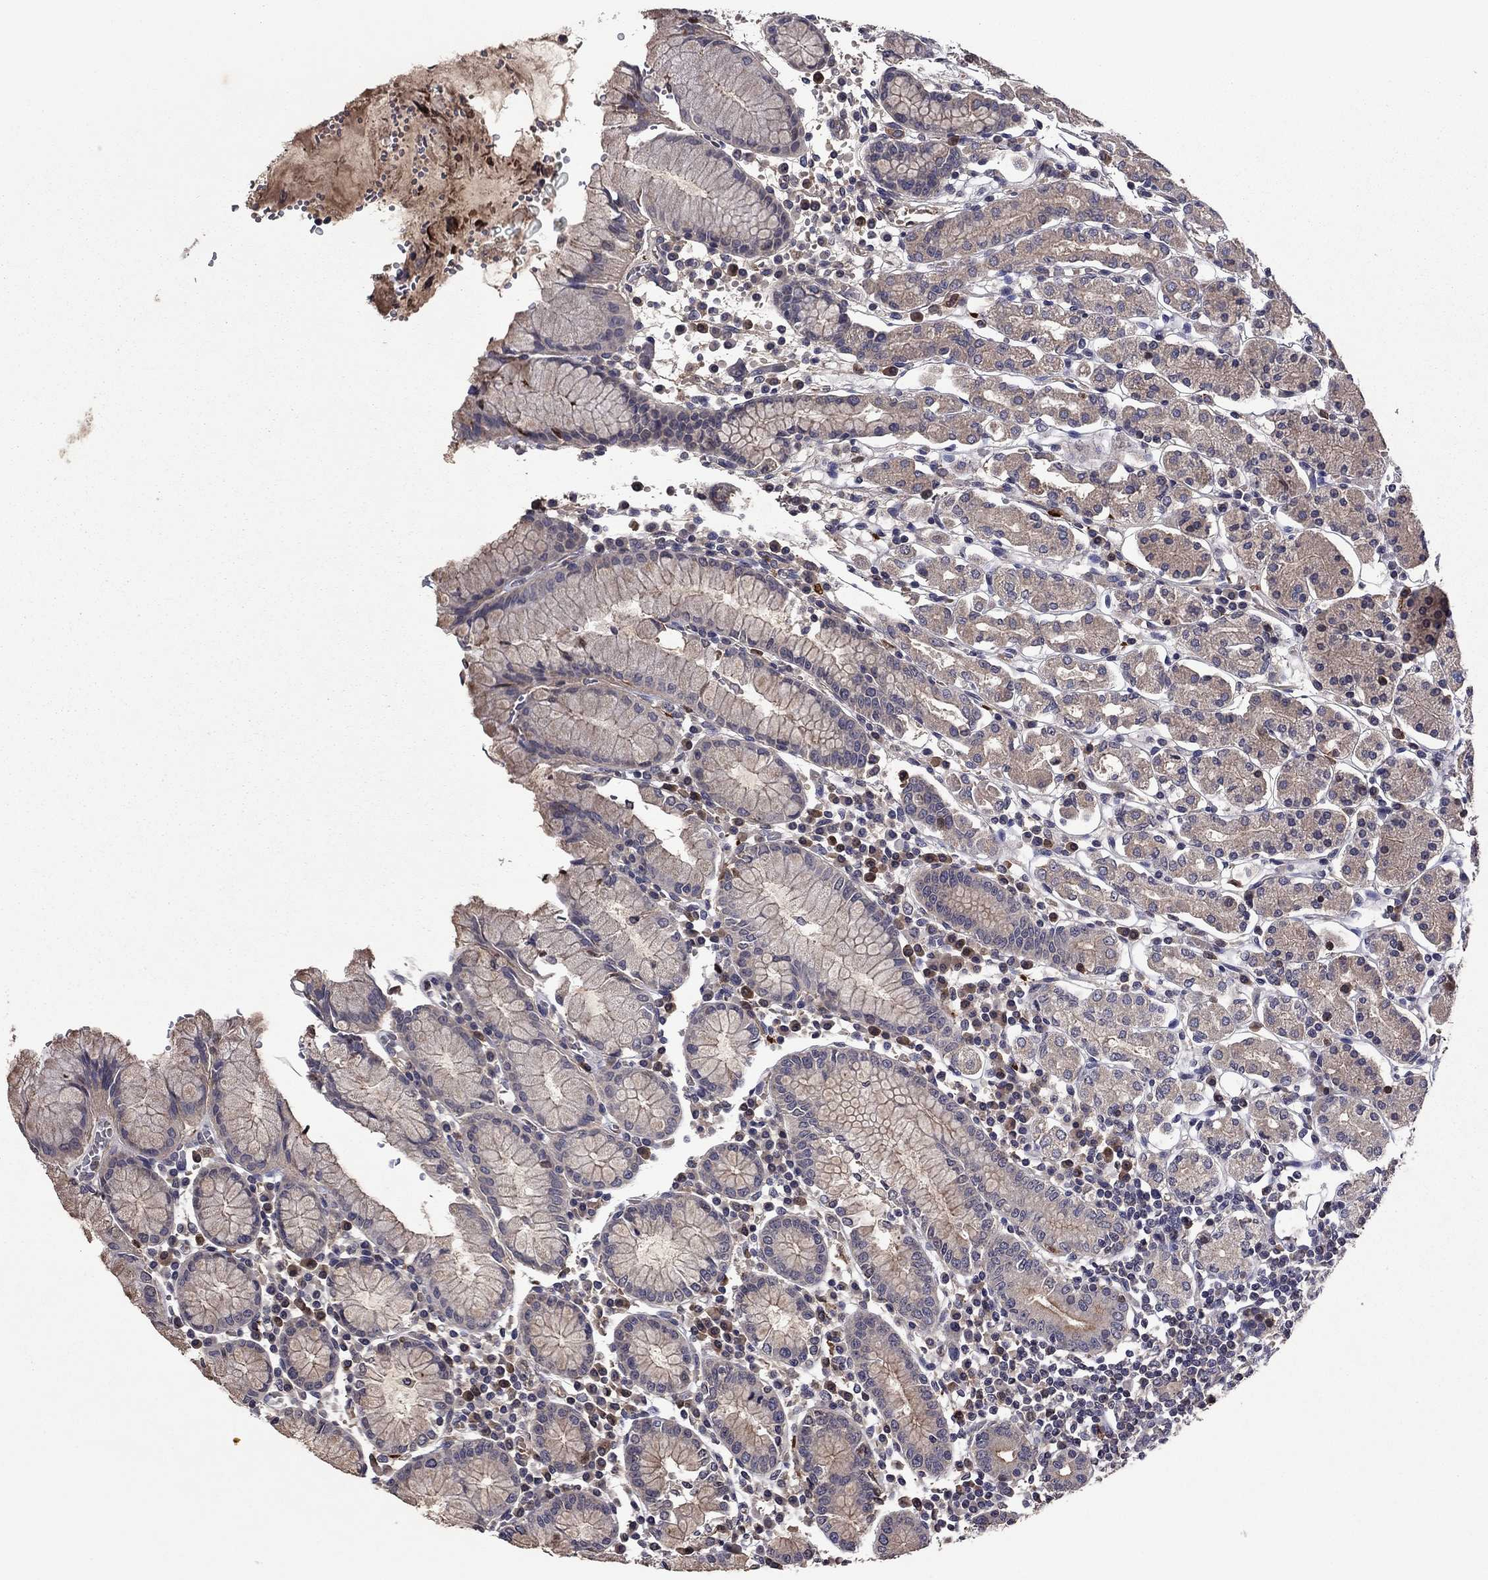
{"staining": {"intensity": "negative", "quantity": "none", "location": "none"}, "tissue": "stomach", "cell_type": "Glandular cells", "image_type": "normal", "snomed": [{"axis": "morphology", "description": "Normal tissue, NOS"}, {"axis": "topography", "description": "Stomach, upper"}, {"axis": "topography", "description": "Stomach"}], "caption": "The immunohistochemistry photomicrograph has no significant staining in glandular cells of stomach. Brightfield microscopy of IHC stained with DAB (brown) and hematoxylin (blue), captured at high magnification.", "gene": "PROS1", "patient": {"sex": "male", "age": 62}}